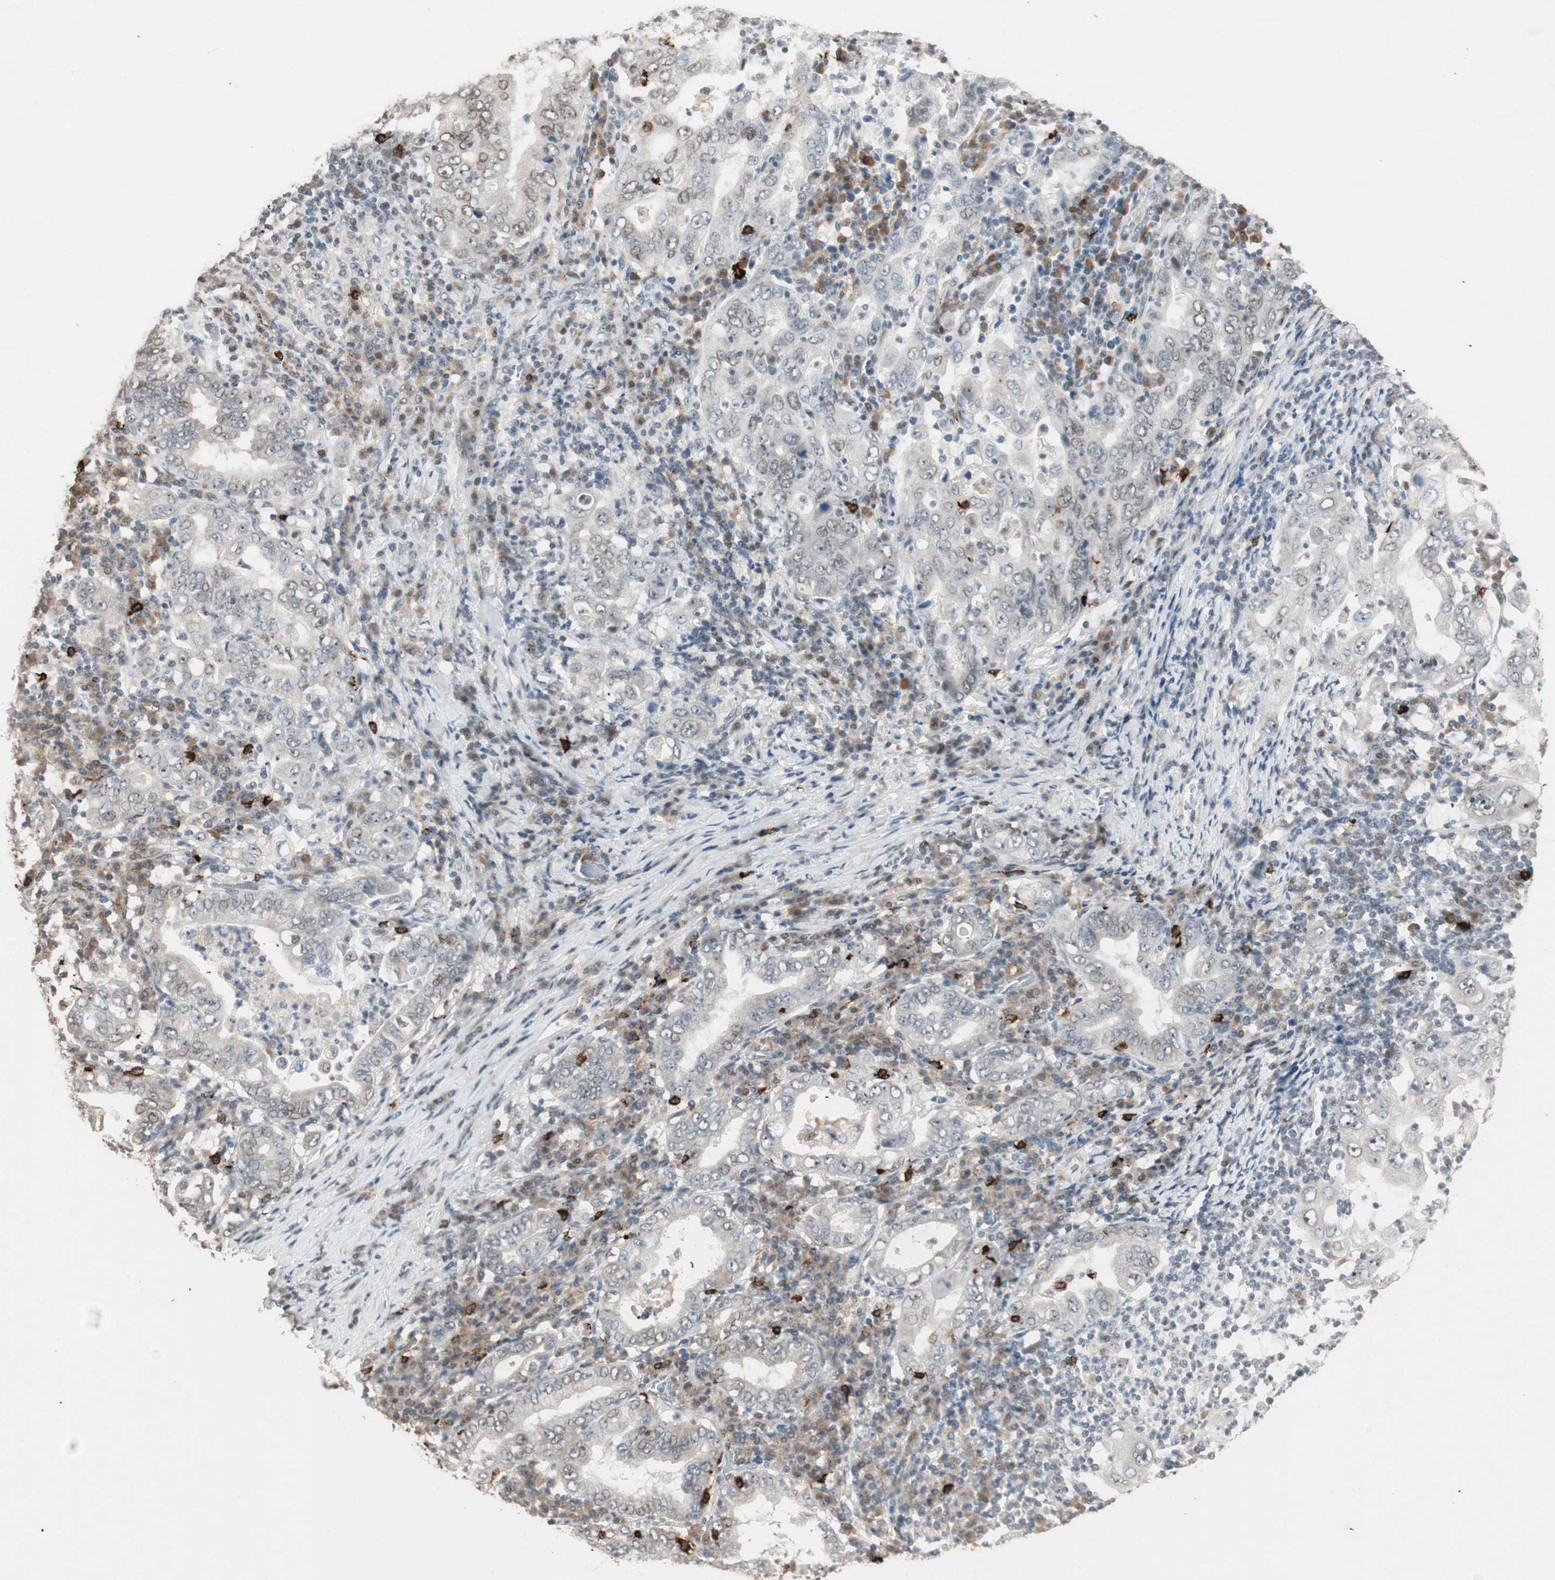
{"staining": {"intensity": "negative", "quantity": "none", "location": "none"}, "tissue": "stomach cancer", "cell_type": "Tumor cells", "image_type": "cancer", "snomed": [{"axis": "morphology", "description": "Normal tissue, NOS"}, {"axis": "morphology", "description": "Adenocarcinoma, NOS"}, {"axis": "topography", "description": "Esophagus"}, {"axis": "topography", "description": "Stomach, upper"}, {"axis": "topography", "description": "Peripheral nerve tissue"}], "caption": "The immunohistochemistry (IHC) micrograph has no significant staining in tumor cells of stomach cancer tissue.", "gene": "ETV4", "patient": {"sex": "male", "age": 62}}